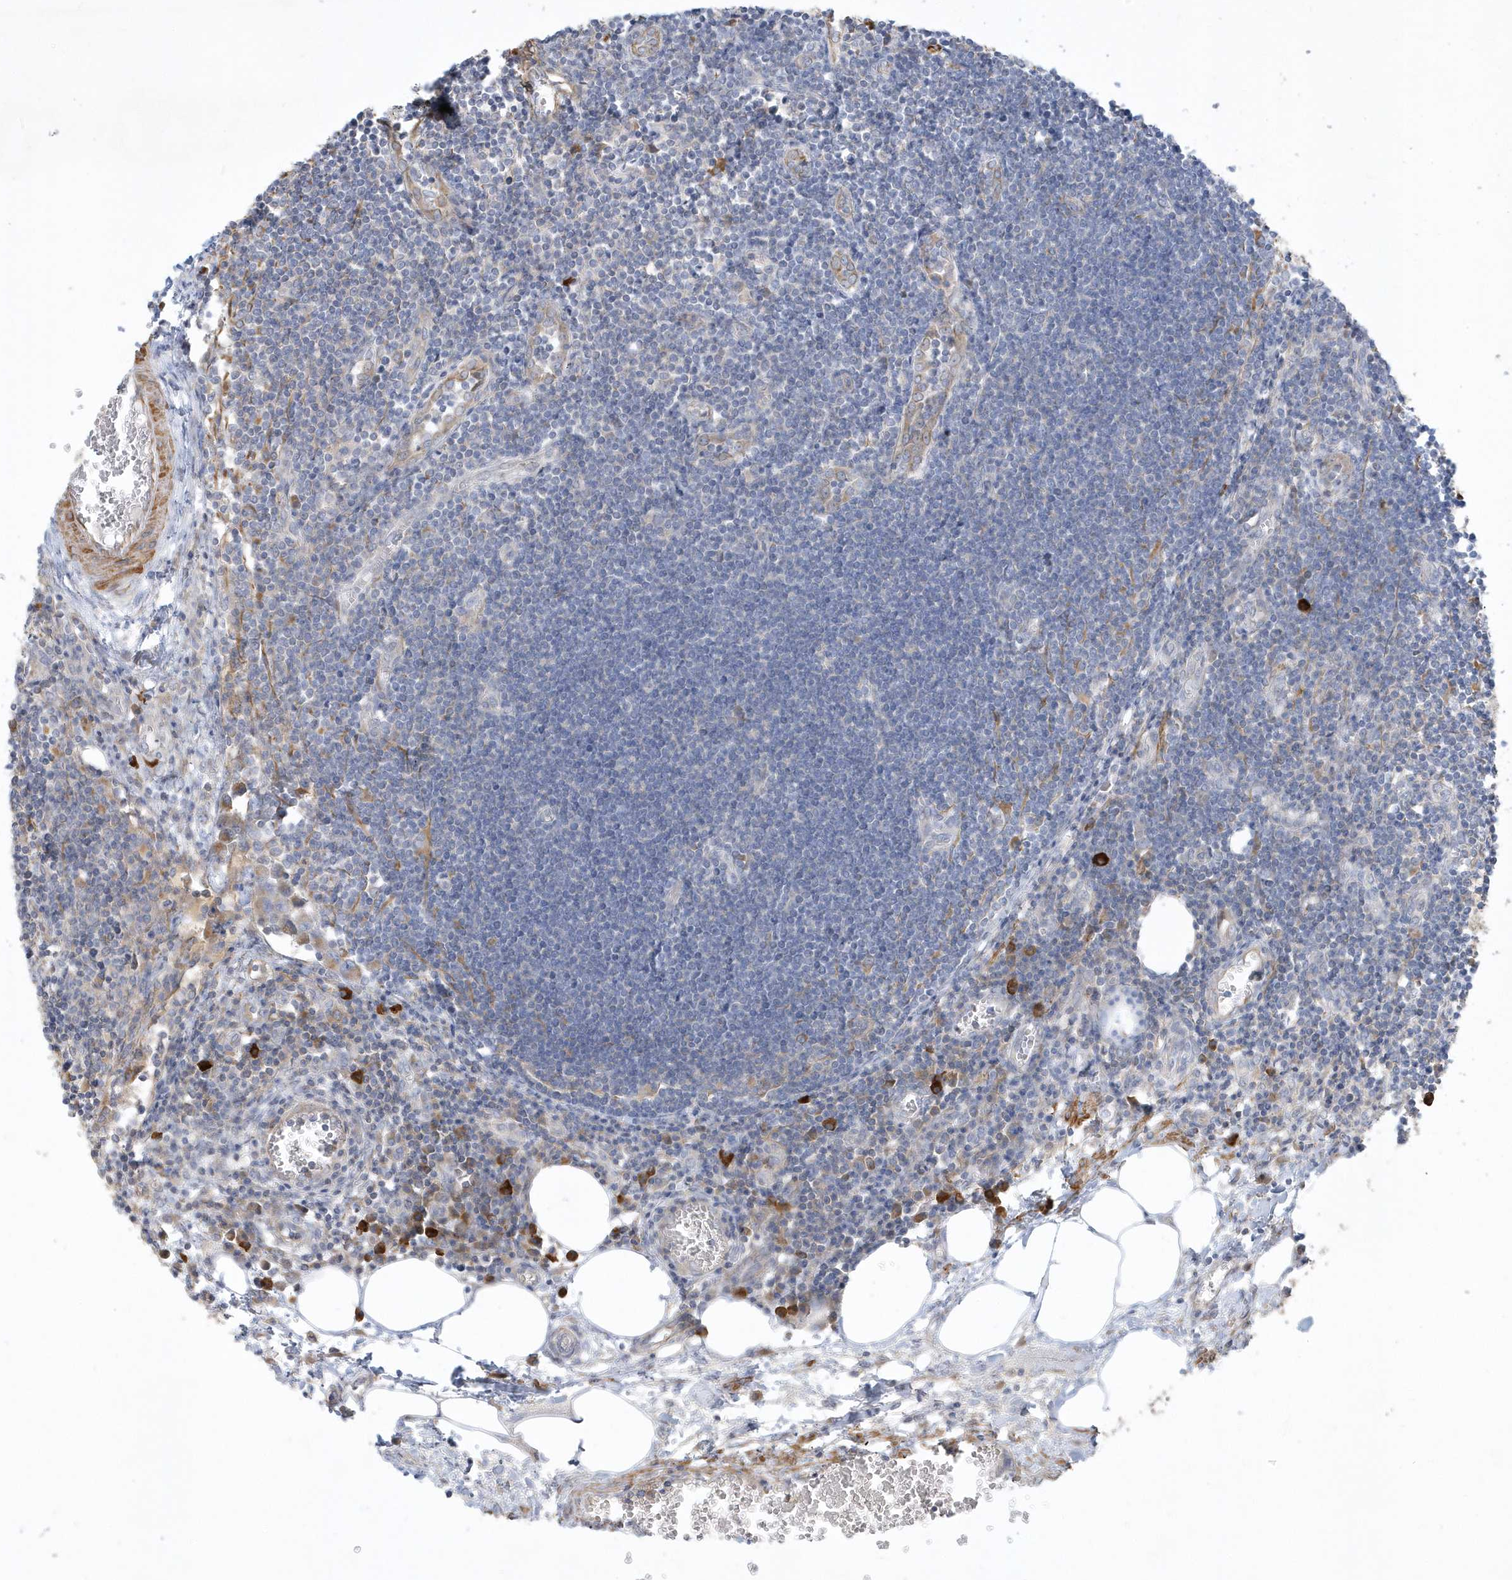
{"staining": {"intensity": "negative", "quantity": "none", "location": "none"}, "tissue": "lymph node", "cell_type": "Germinal center cells", "image_type": "normal", "snomed": [{"axis": "morphology", "description": "Normal tissue, NOS"}, {"axis": "morphology", "description": "Malignant melanoma, Metastatic site"}, {"axis": "topography", "description": "Lymph node"}], "caption": "Lymph node stained for a protein using immunohistochemistry (IHC) exhibits no positivity germinal center cells.", "gene": "THADA", "patient": {"sex": "male", "age": 41}}